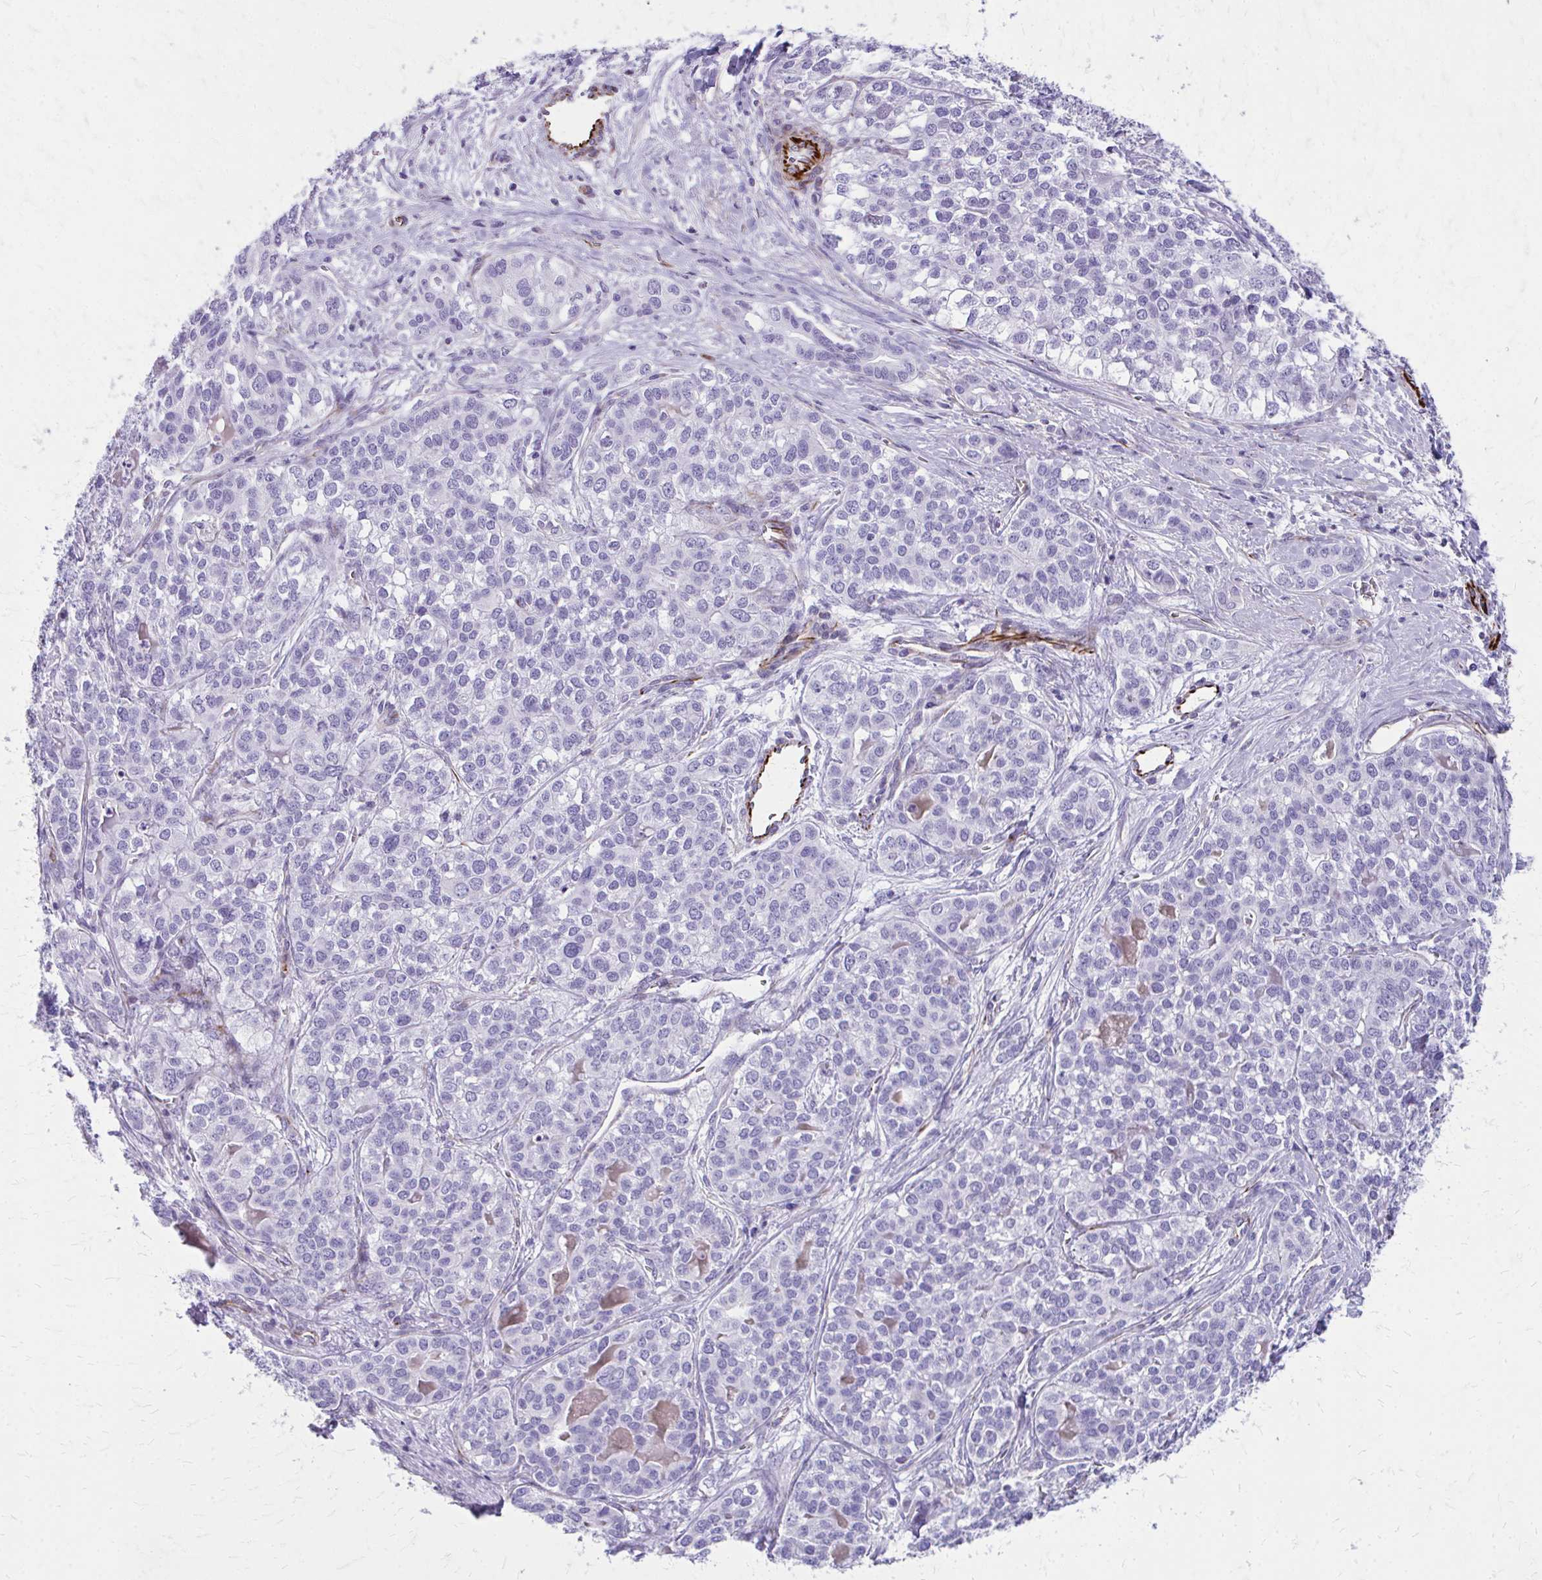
{"staining": {"intensity": "negative", "quantity": "none", "location": "none"}, "tissue": "liver cancer", "cell_type": "Tumor cells", "image_type": "cancer", "snomed": [{"axis": "morphology", "description": "Cholangiocarcinoma"}, {"axis": "topography", "description": "Liver"}], "caption": "Immunohistochemistry (IHC) of human liver cholangiocarcinoma exhibits no positivity in tumor cells.", "gene": "TRIM6", "patient": {"sex": "male", "age": 56}}